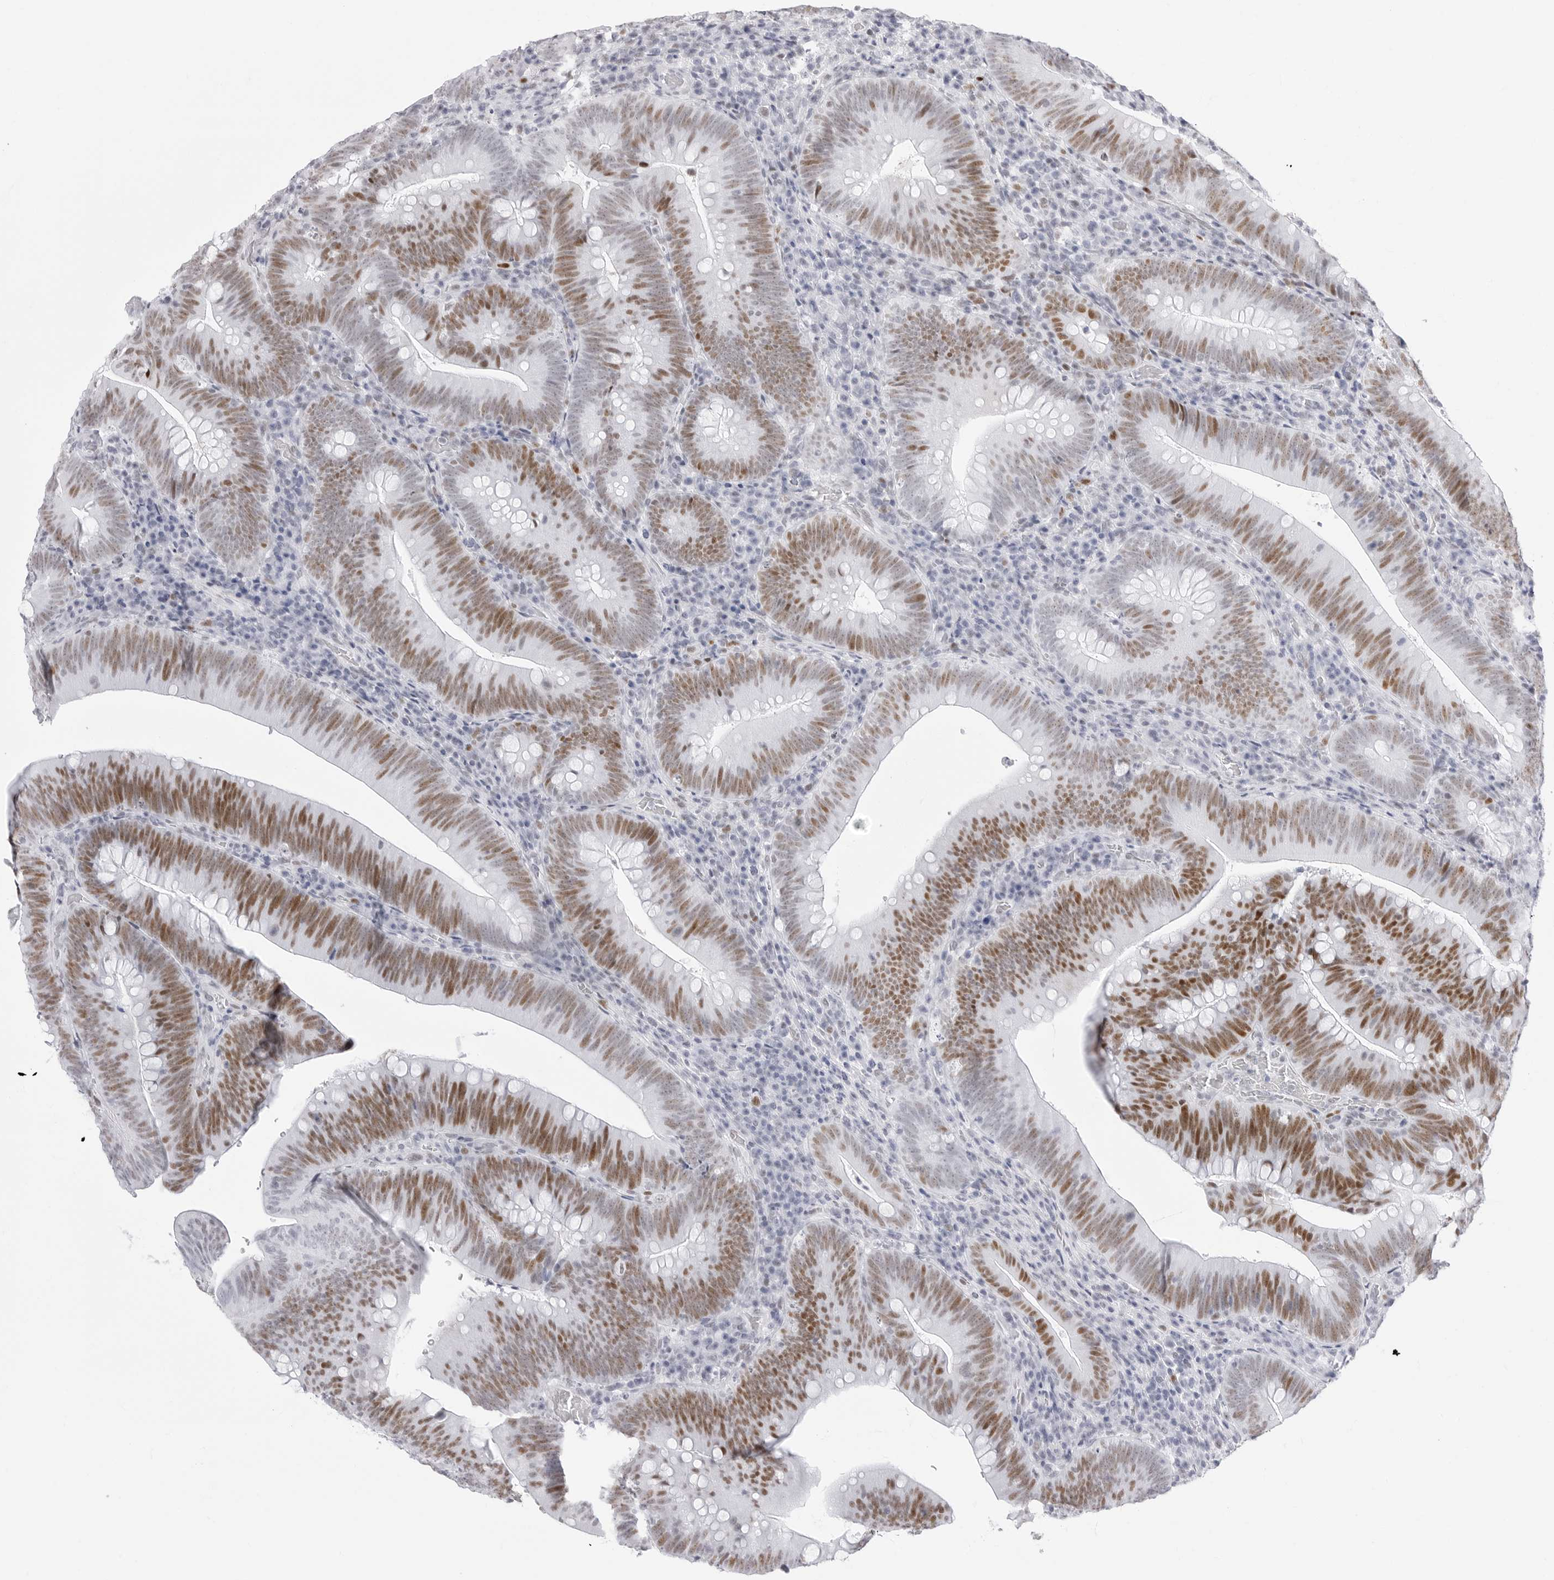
{"staining": {"intensity": "moderate", "quantity": ">75%", "location": "nuclear"}, "tissue": "colorectal cancer", "cell_type": "Tumor cells", "image_type": "cancer", "snomed": [{"axis": "morphology", "description": "Normal tissue, NOS"}, {"axis": "topography", "description": "Colon"}], "caption": "Human colorectal cancer stained with a protein marker reveals moderate staining in tumor cells.", "gene": "NASP", "patient": {"sex": "female", "age": 82}}